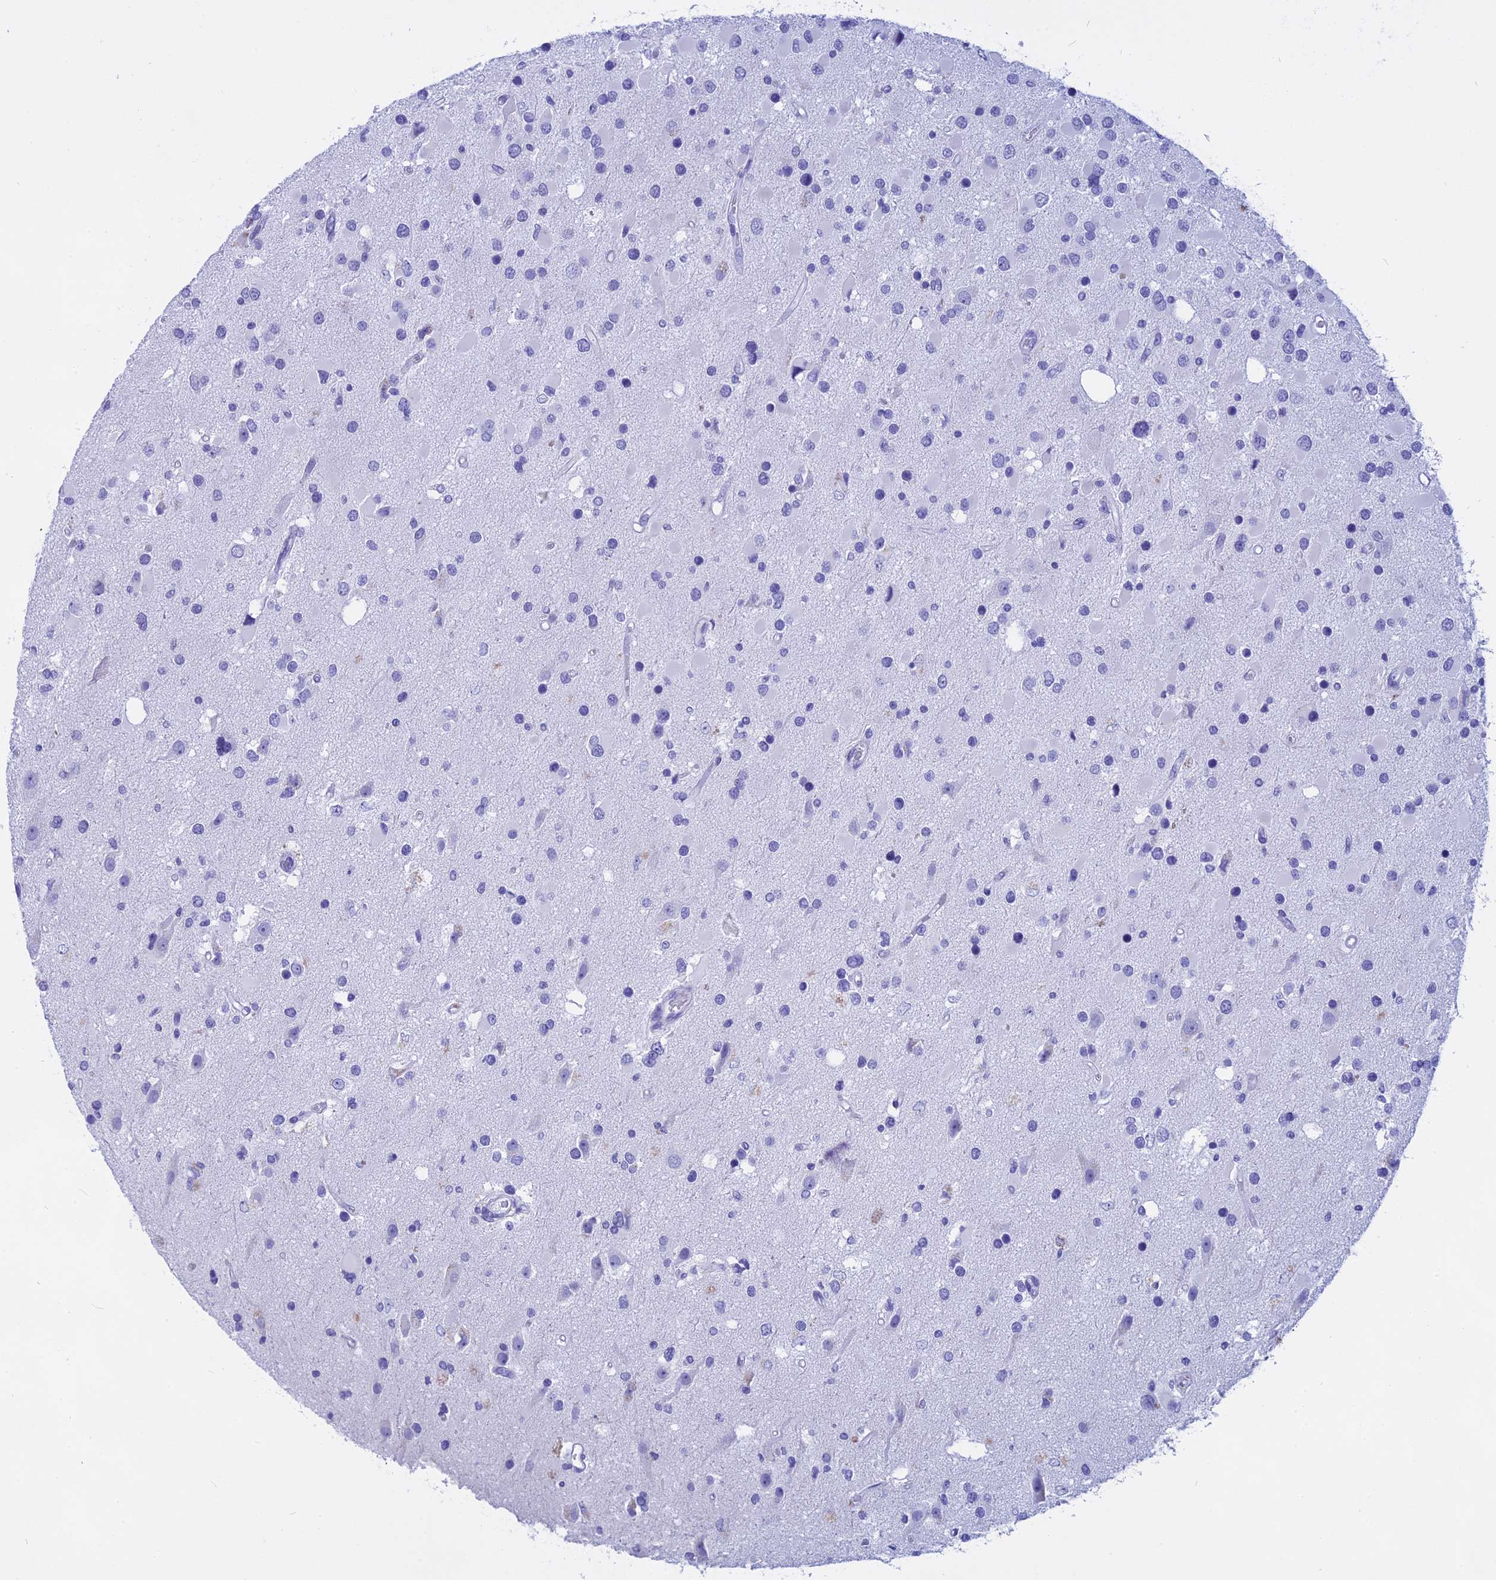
{"staining": {"intensity": "negative", "quantity": "none", "location": "none"}, "tissue": "glioma", "cell_type": "Tumor cells", "image_type": "cancer", "snomed": [{"axis": "morphology", "description": "Glioma, malignant, High grade"}, {"axis": "topography", "description": "Brain"}], "caption": "This is an immunohistochemistry image of glioma. There is no expression in tumor cells.", "gene": "ISCA1", "patient": {"sex": "male", "age": 53}}